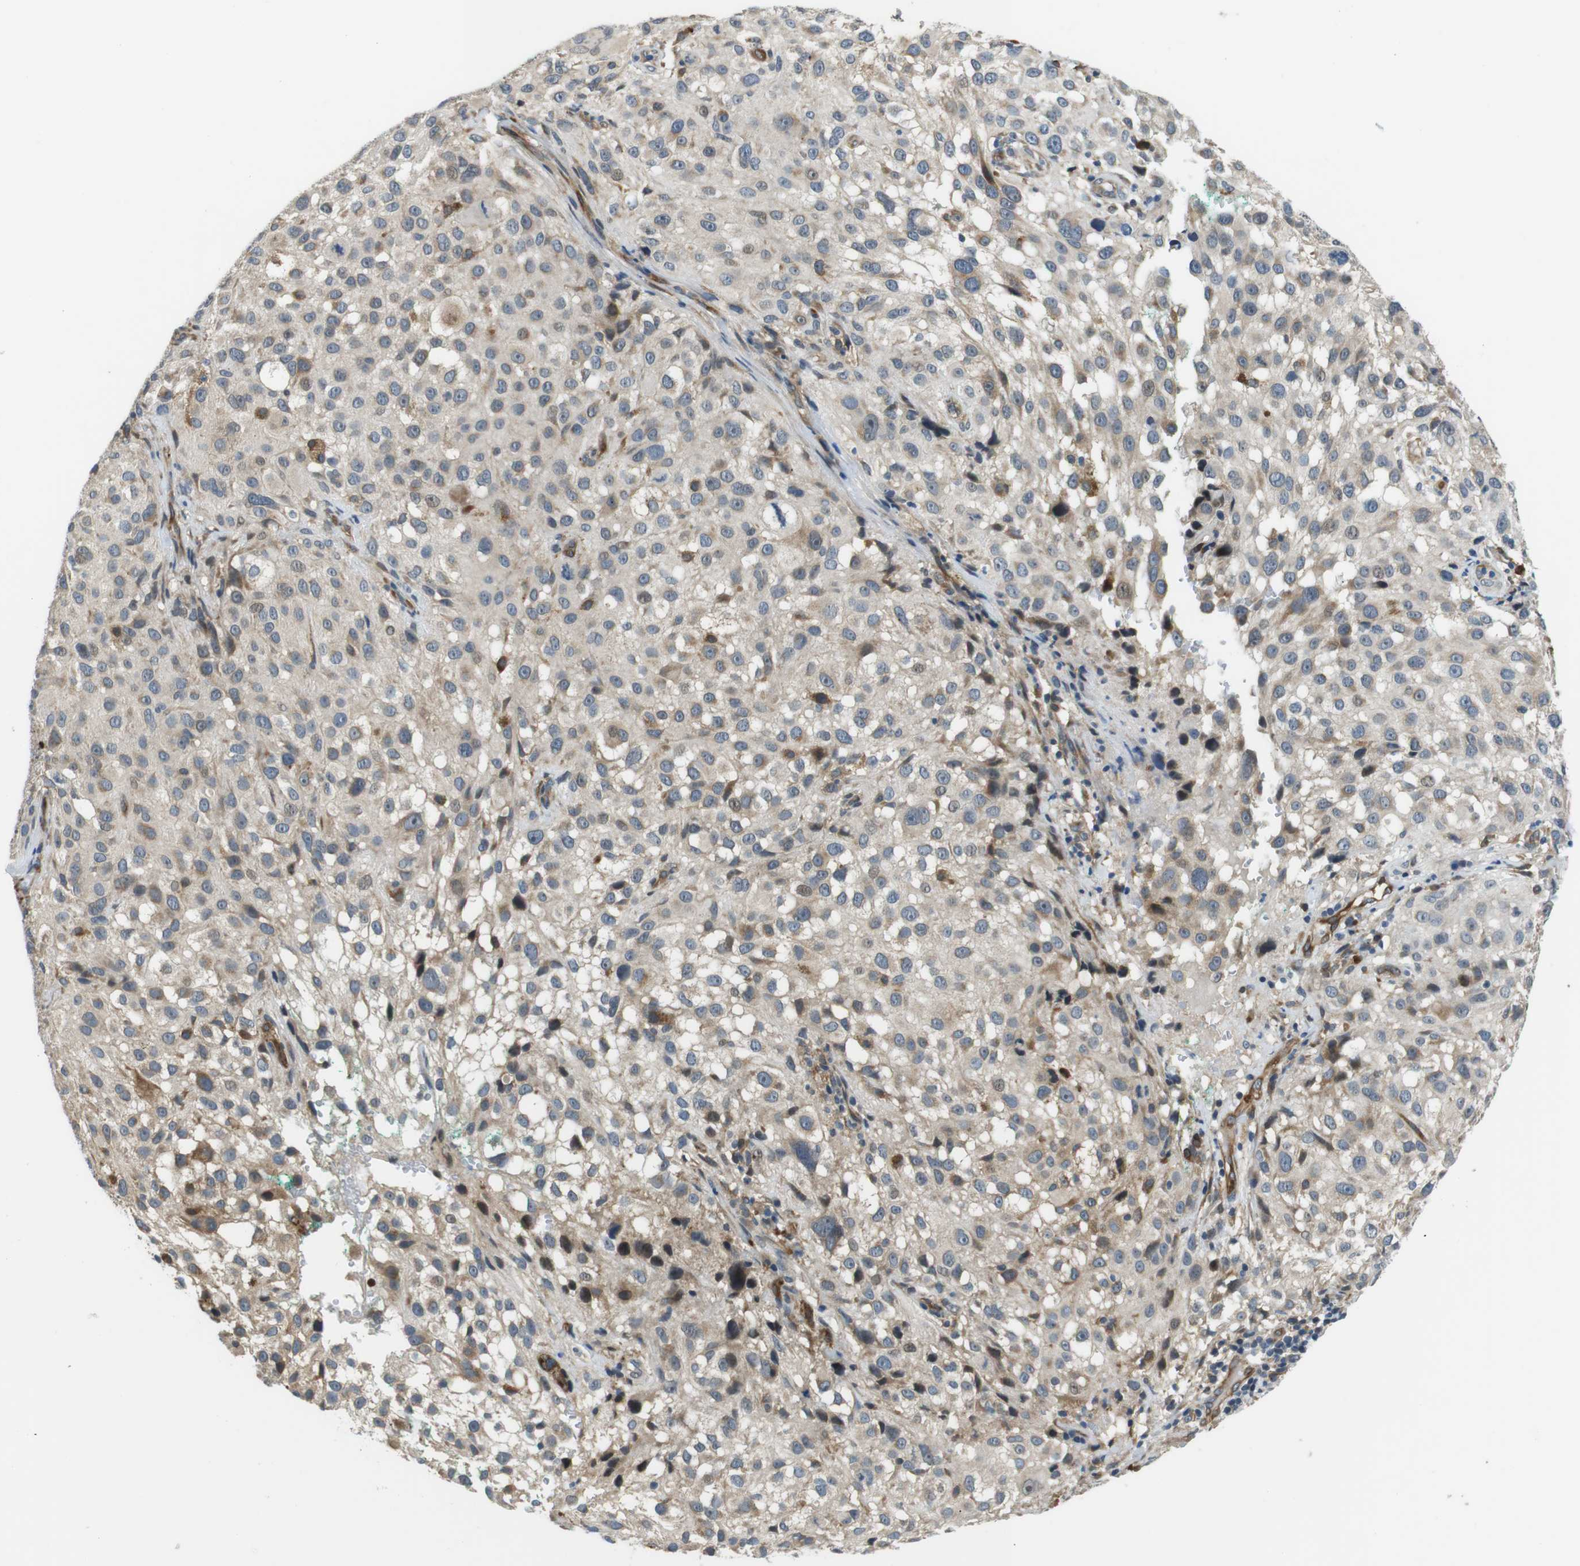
{"staining": {"intensity": "moderate", "quantity": "<25%", "location": "cytoplasmic/membranous,nuclear"}, "tissue": "melanoma", "cell_type": "Tumor cells", "image_type": "cancer", "snomed": [{"axis": "morphology", "description": "Necrosis, NOS"}, {"axis": "morphology", "description": "Malignant melanoma, NOS"}, {"axis": "topography", "description": "Skin"}], "caption": "The immunohistochemical stain labels moderate cytoplasmic/membranous and nuclear staining in tumor cells of melanoma tissue. (brown staining indicates protein expression, while blue staining denotes nuclei).", "gene": "PALD1", "patient": {"sex": "female", "age": 87}}